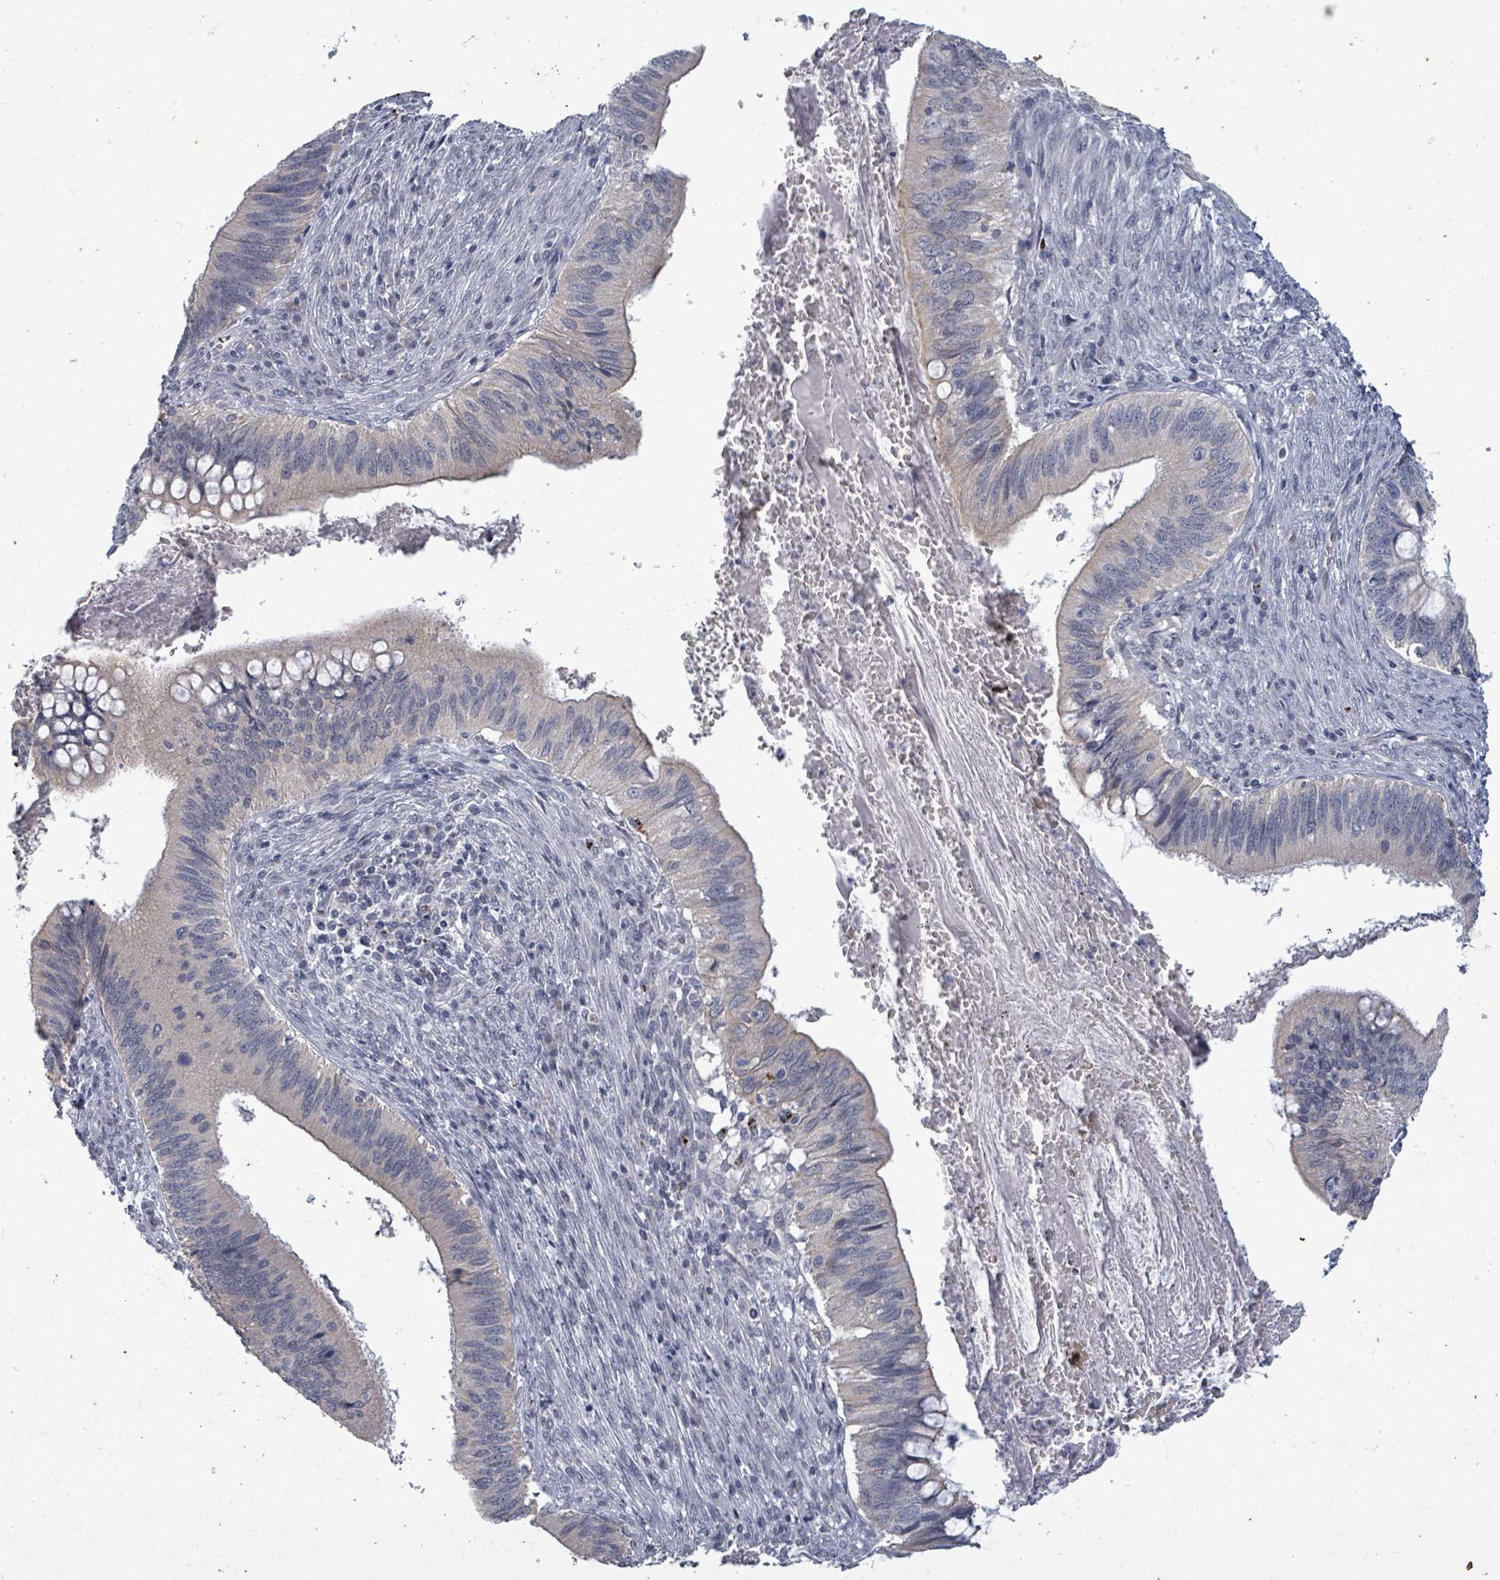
{"staining": {"intensity": "negative", "quantity": "none", "location": "none"}, "tissue": "cervical cancer", "cell_type": "Tumor cells", "image_type": "cancer", "snomed": [{"axis": "morphology", "description": "Adenocarcinoma, NOS"}, {"axis": "topography", "description": "Cervix"}], "caption": "DAB (3,3'-diaminobenzidine) immunohistochemical staining of human cervical cancer shows no significant expression in tumor cells. (Immunohistochemistry, brightfield microscopy, high magnification).", "gene": "ASB12", "patient": {"sex": "female", "age": 42}}